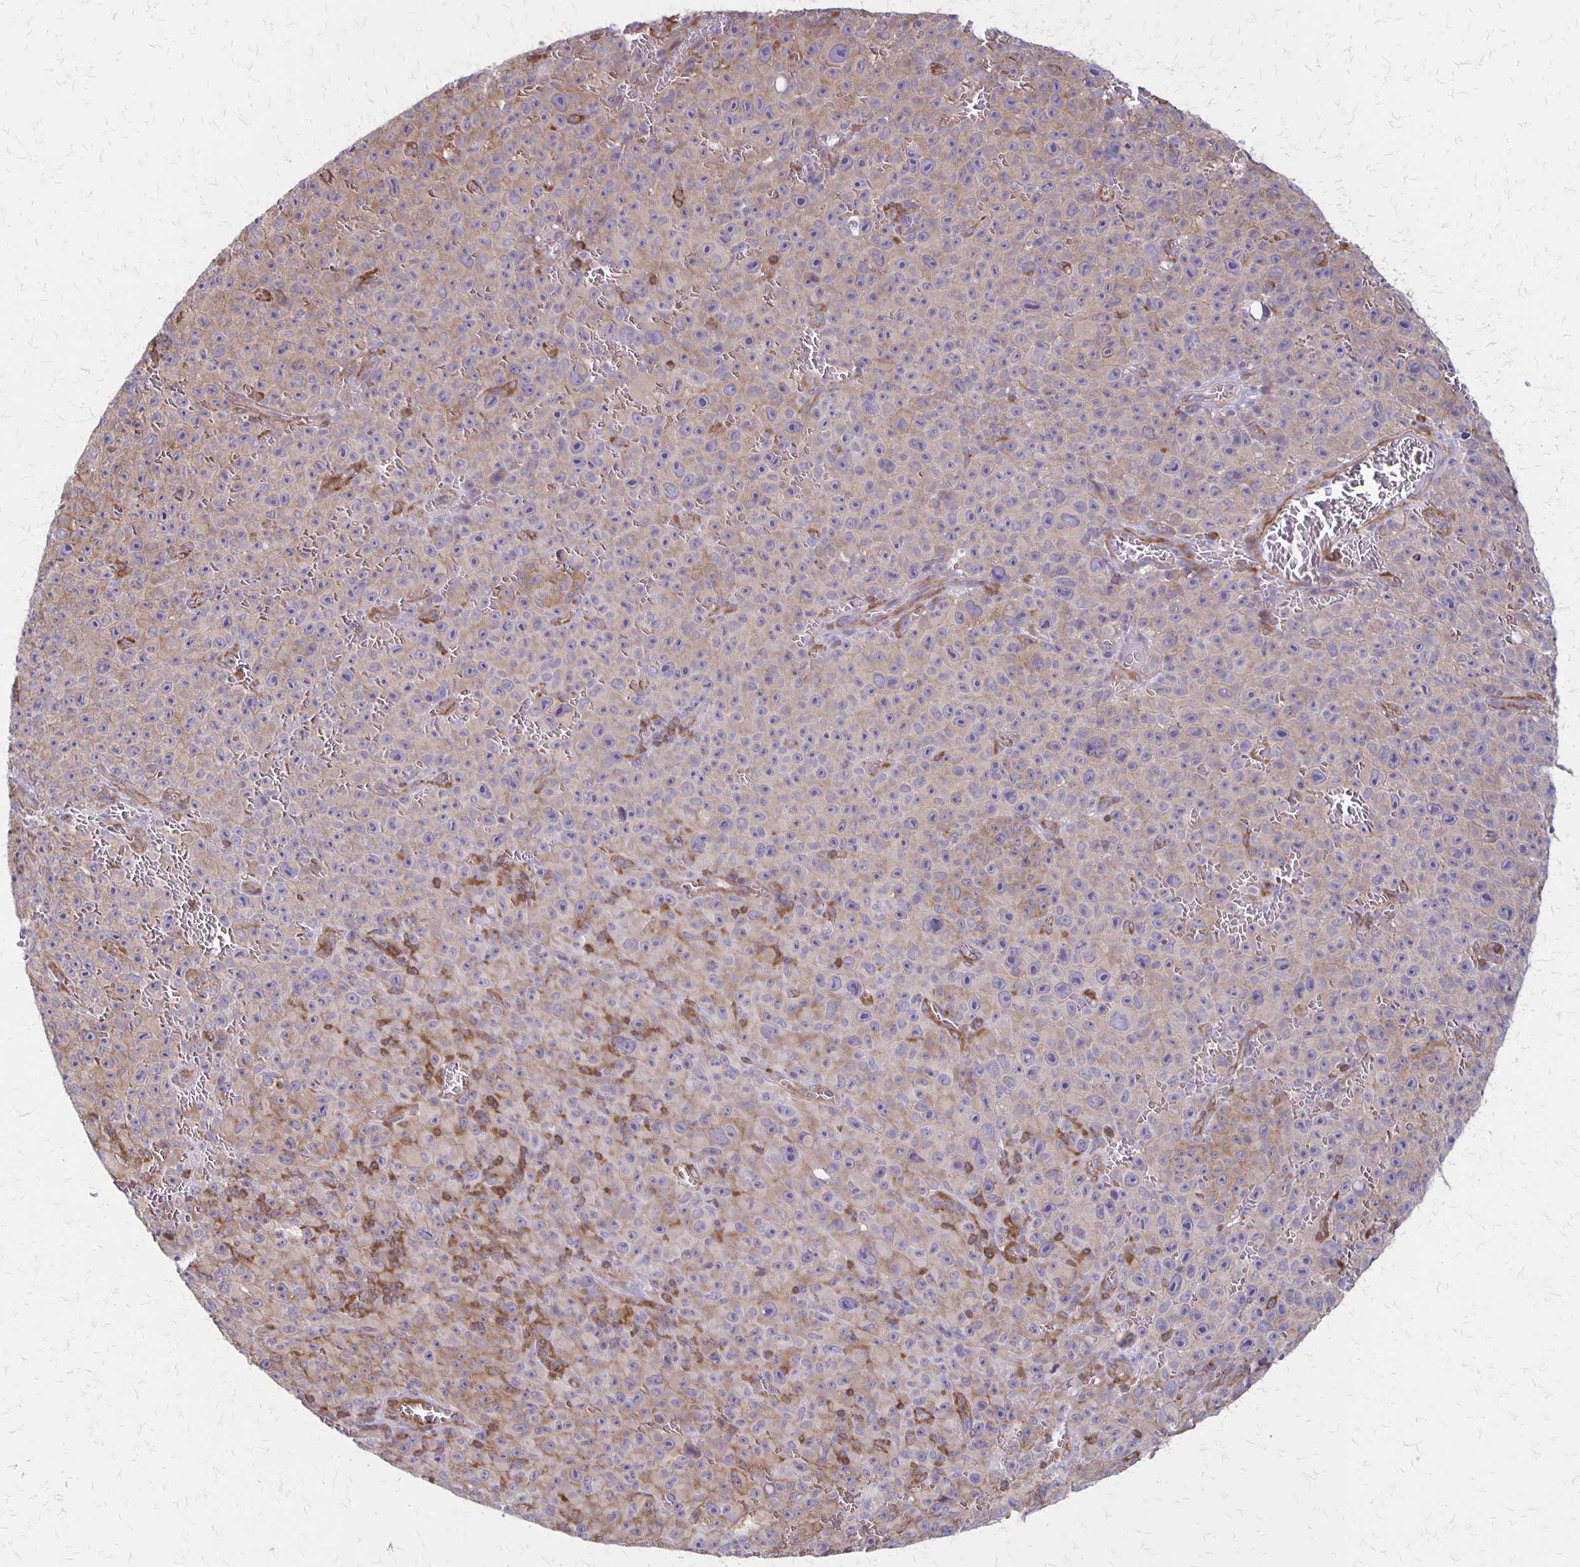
{"staining": {"intensity": "weak", "quantity": "25%-75%", "location": "cytoplasmic/membranous"}, "tissue": "melanoma", "cell_type": "Tumor cells", "image_type": "cancer", "snomed": [{"axis": "morphology", "description": "Malignant melanoma, NOS"}, {"axis": "topography", "description": "Skin"}], "caption": "An image of melanoma stained for a protein demonstrates weak cytoplasmic/membranous brown staining in tumor cells.", "gene": "SEPTIN5", "patient": {"sex": "female", "age": 82}}